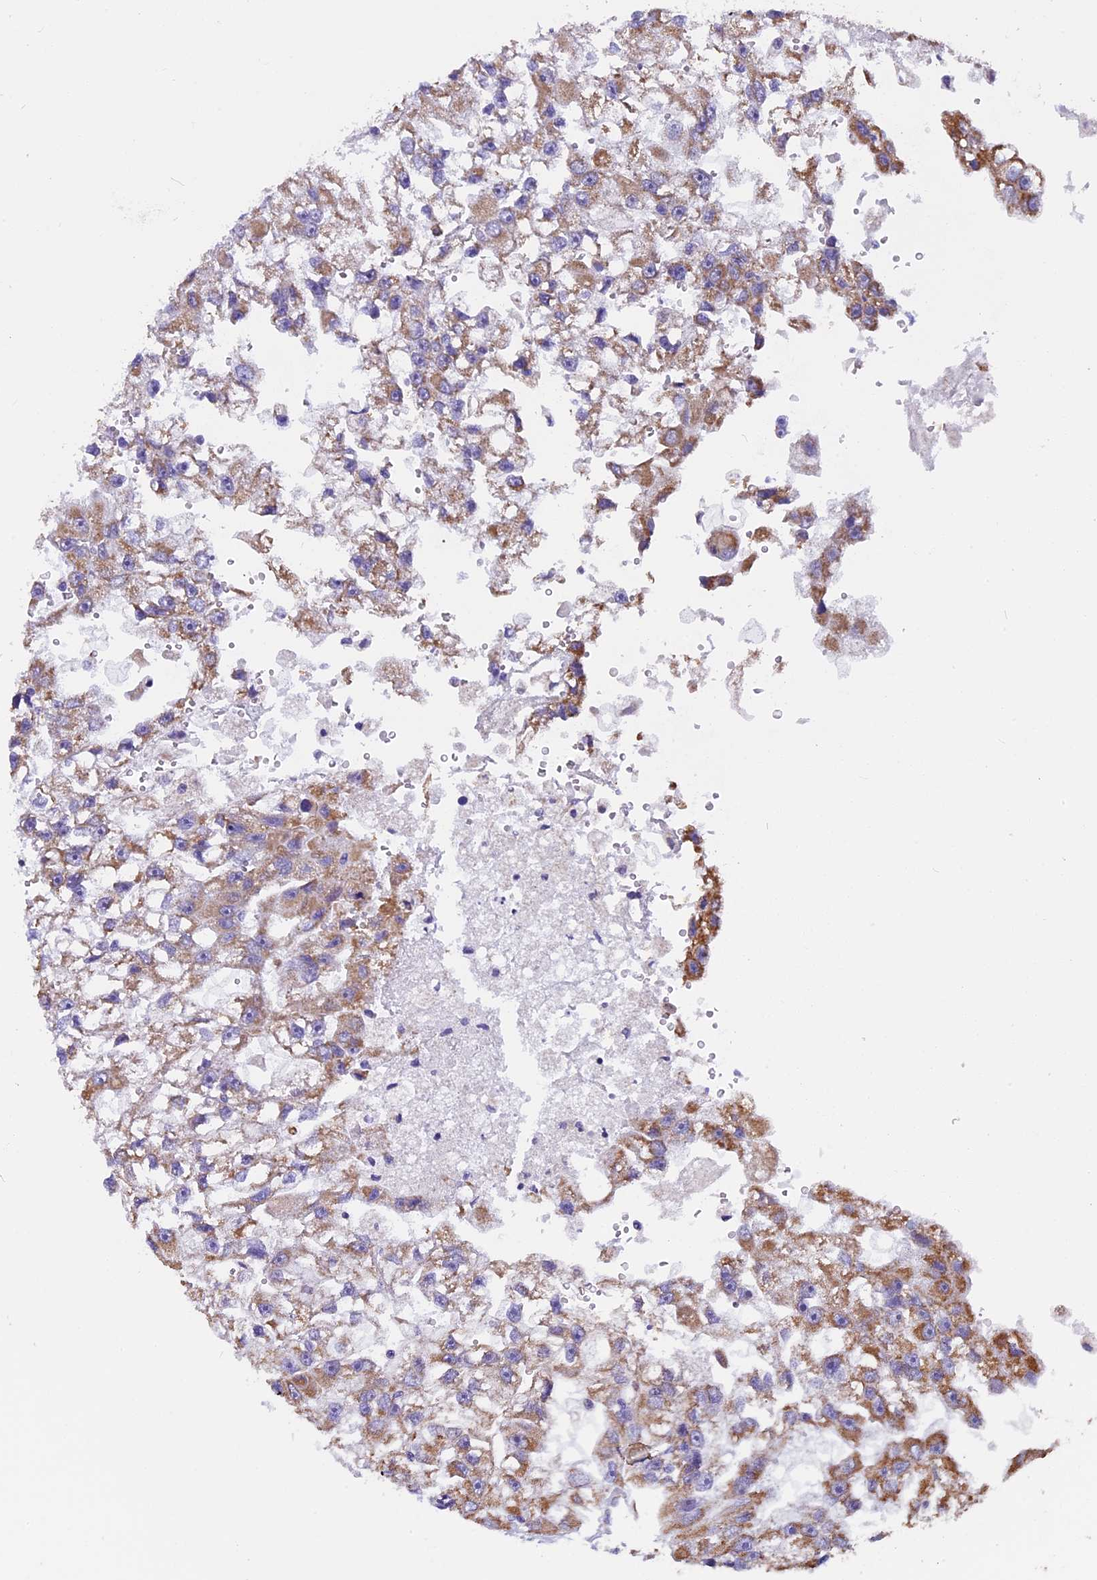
{"staining": {"intensity": "moderate", "quantity": ">75%", "location": "cytoplasmic/membranous"}, "tissue": "renal cancer", "cell_type": "Tumor cells", "image_type": "cancer", "snomed": [{"axis": "morphology", "description": "Adenocarcinoma, NOS"}, {"axis": "topography", "description": "Kidney"}], "caption": "There is medium levels of moderate cytoplasmic/membranous expression in tumor cells of renal cancer, as demonstrated by immunohistochemical staining (brown color).", "gene": "ZNF317", "patient": {"sex": "male", "age": 63}}